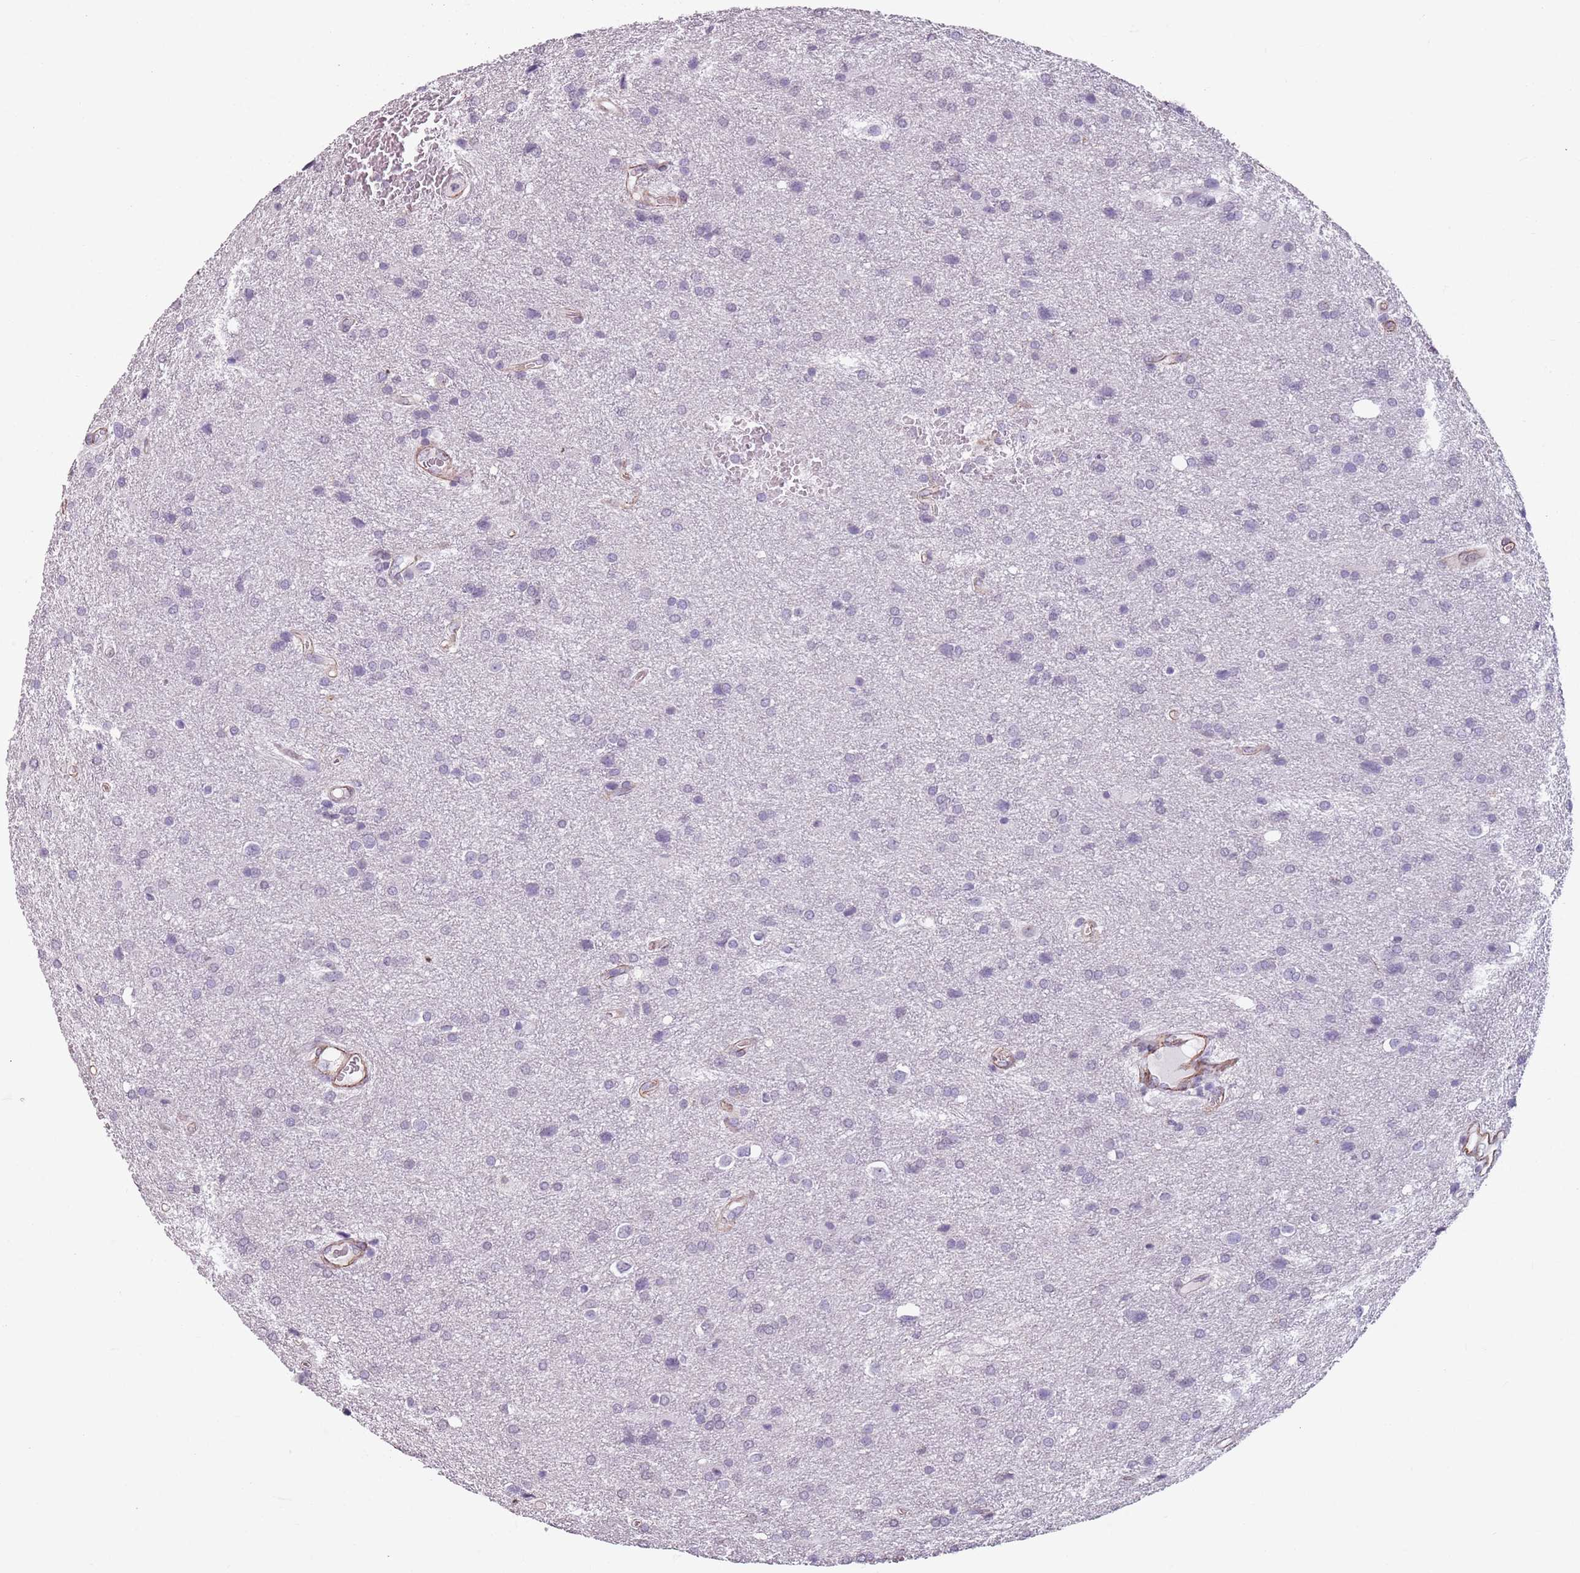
{"staining": {"intensity": "negative", "quantity": "none", "location": "none"}, "tissue": "glioma", "cell_type": "Tumor cells", "image_type": "cancer", "snomed": [{"axis": "morphology", "description": "Glioma, malignant, Low grade"}, {"axis": "topography", "description": "Brain"}], "caption": "Photomicrograph shows no significant protein expression in tumor cells of glioma.", "gene": "TMC4", "patient": {"sex": "female", "age": 32}}